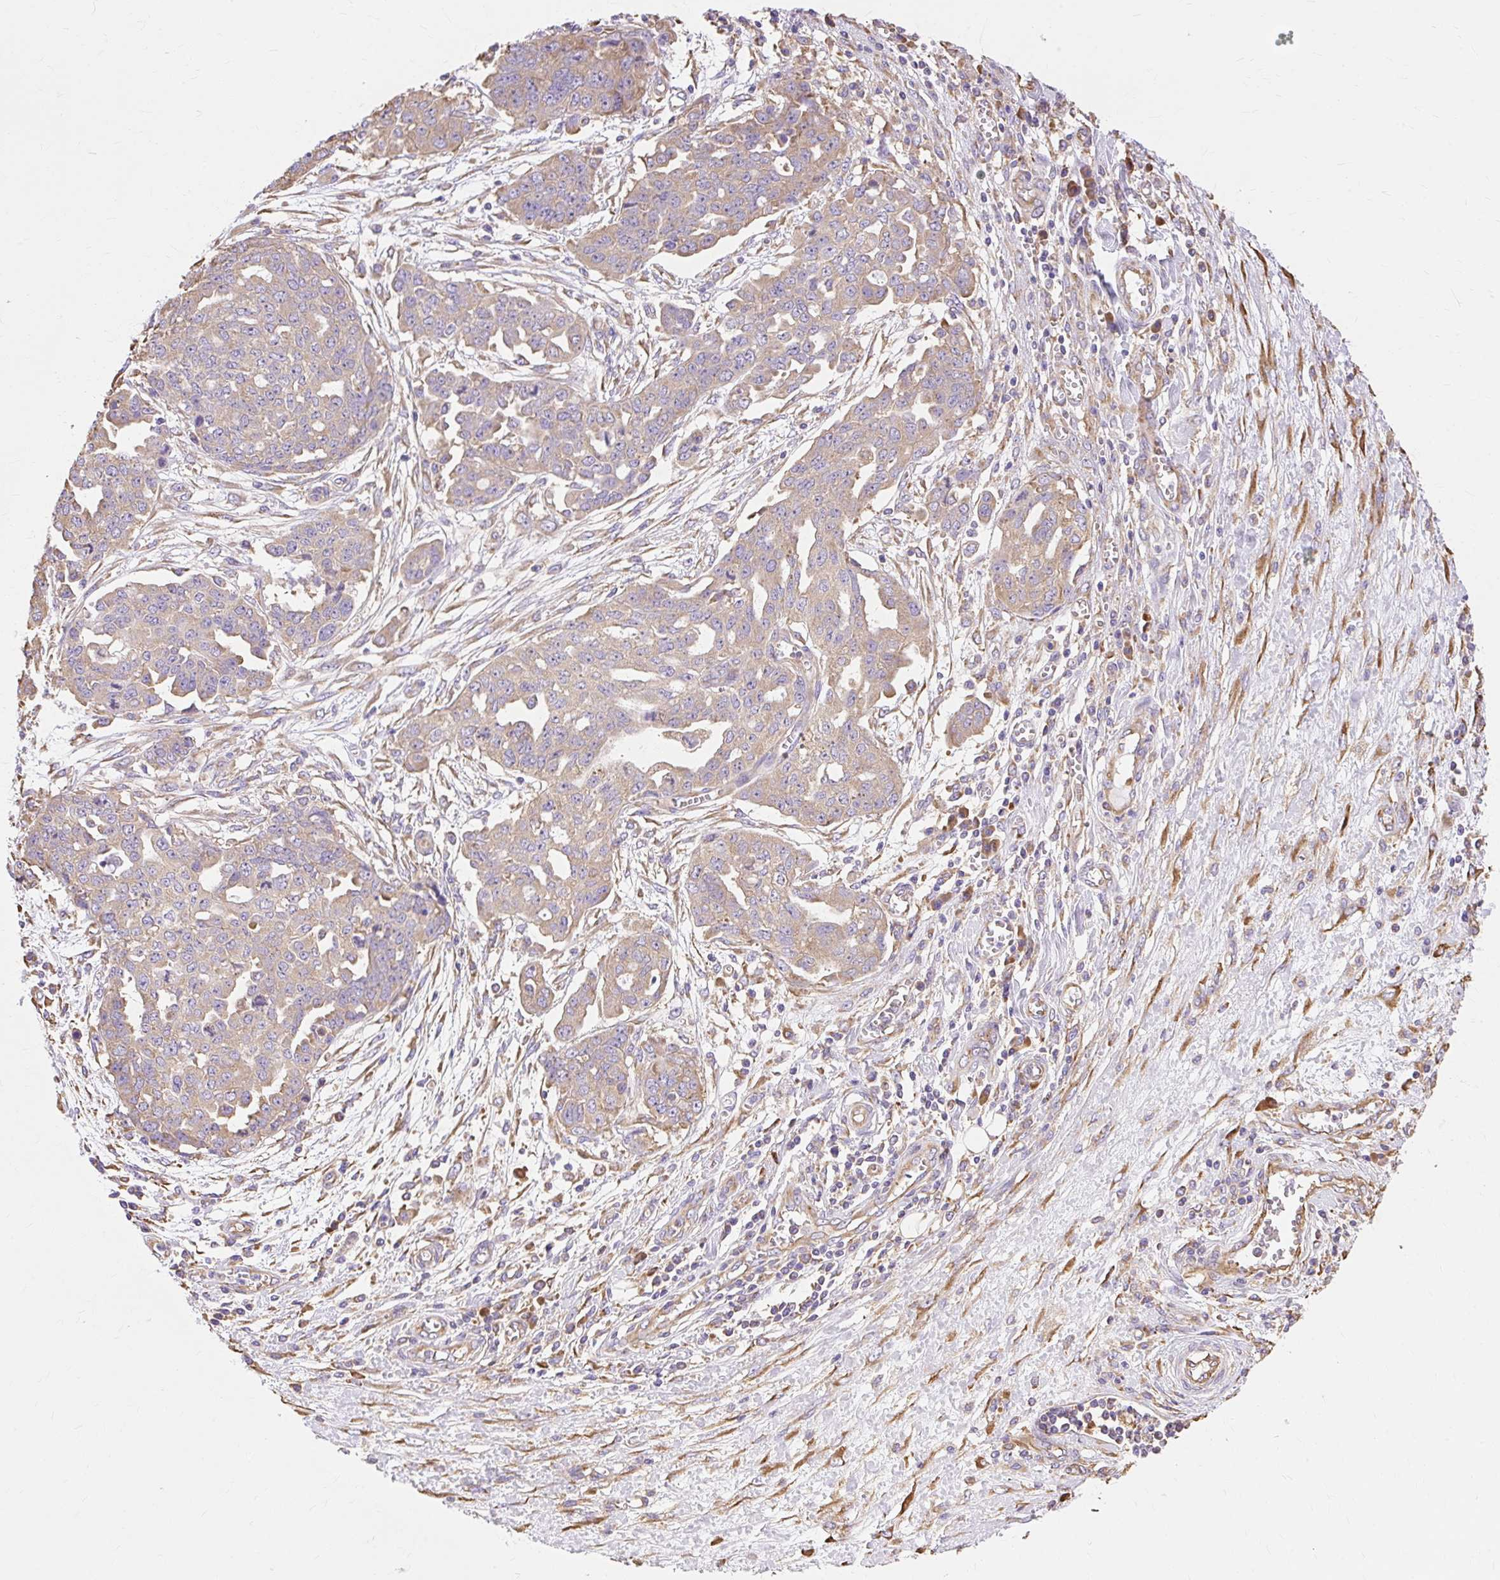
{"staining": {"intensity": "weak", "quantity": ">75%", "location": "cytoplasmic/membranous"}, "tissue": "ovarian cancer", "cell_type": "Tumor cells", "image_type": "cancer", "snomed": [{"axis": "morphology", "description": "Cystadenocarcinoma, serous, NOS"}, {"axis": "topography", "description": "Soft tissue"}, {"axis": "topography", "description": "Ovary"}], "caption": "A photomicrograph showing weak cytoplasmic/membranous positivity in approximately >75% of tumor cells in ovarian serous cystadenocarcinoma, as visualized by brown immunohistochemical staining.", "gene": "RPS17", "patient": {"sex": "female", "age": 57}}